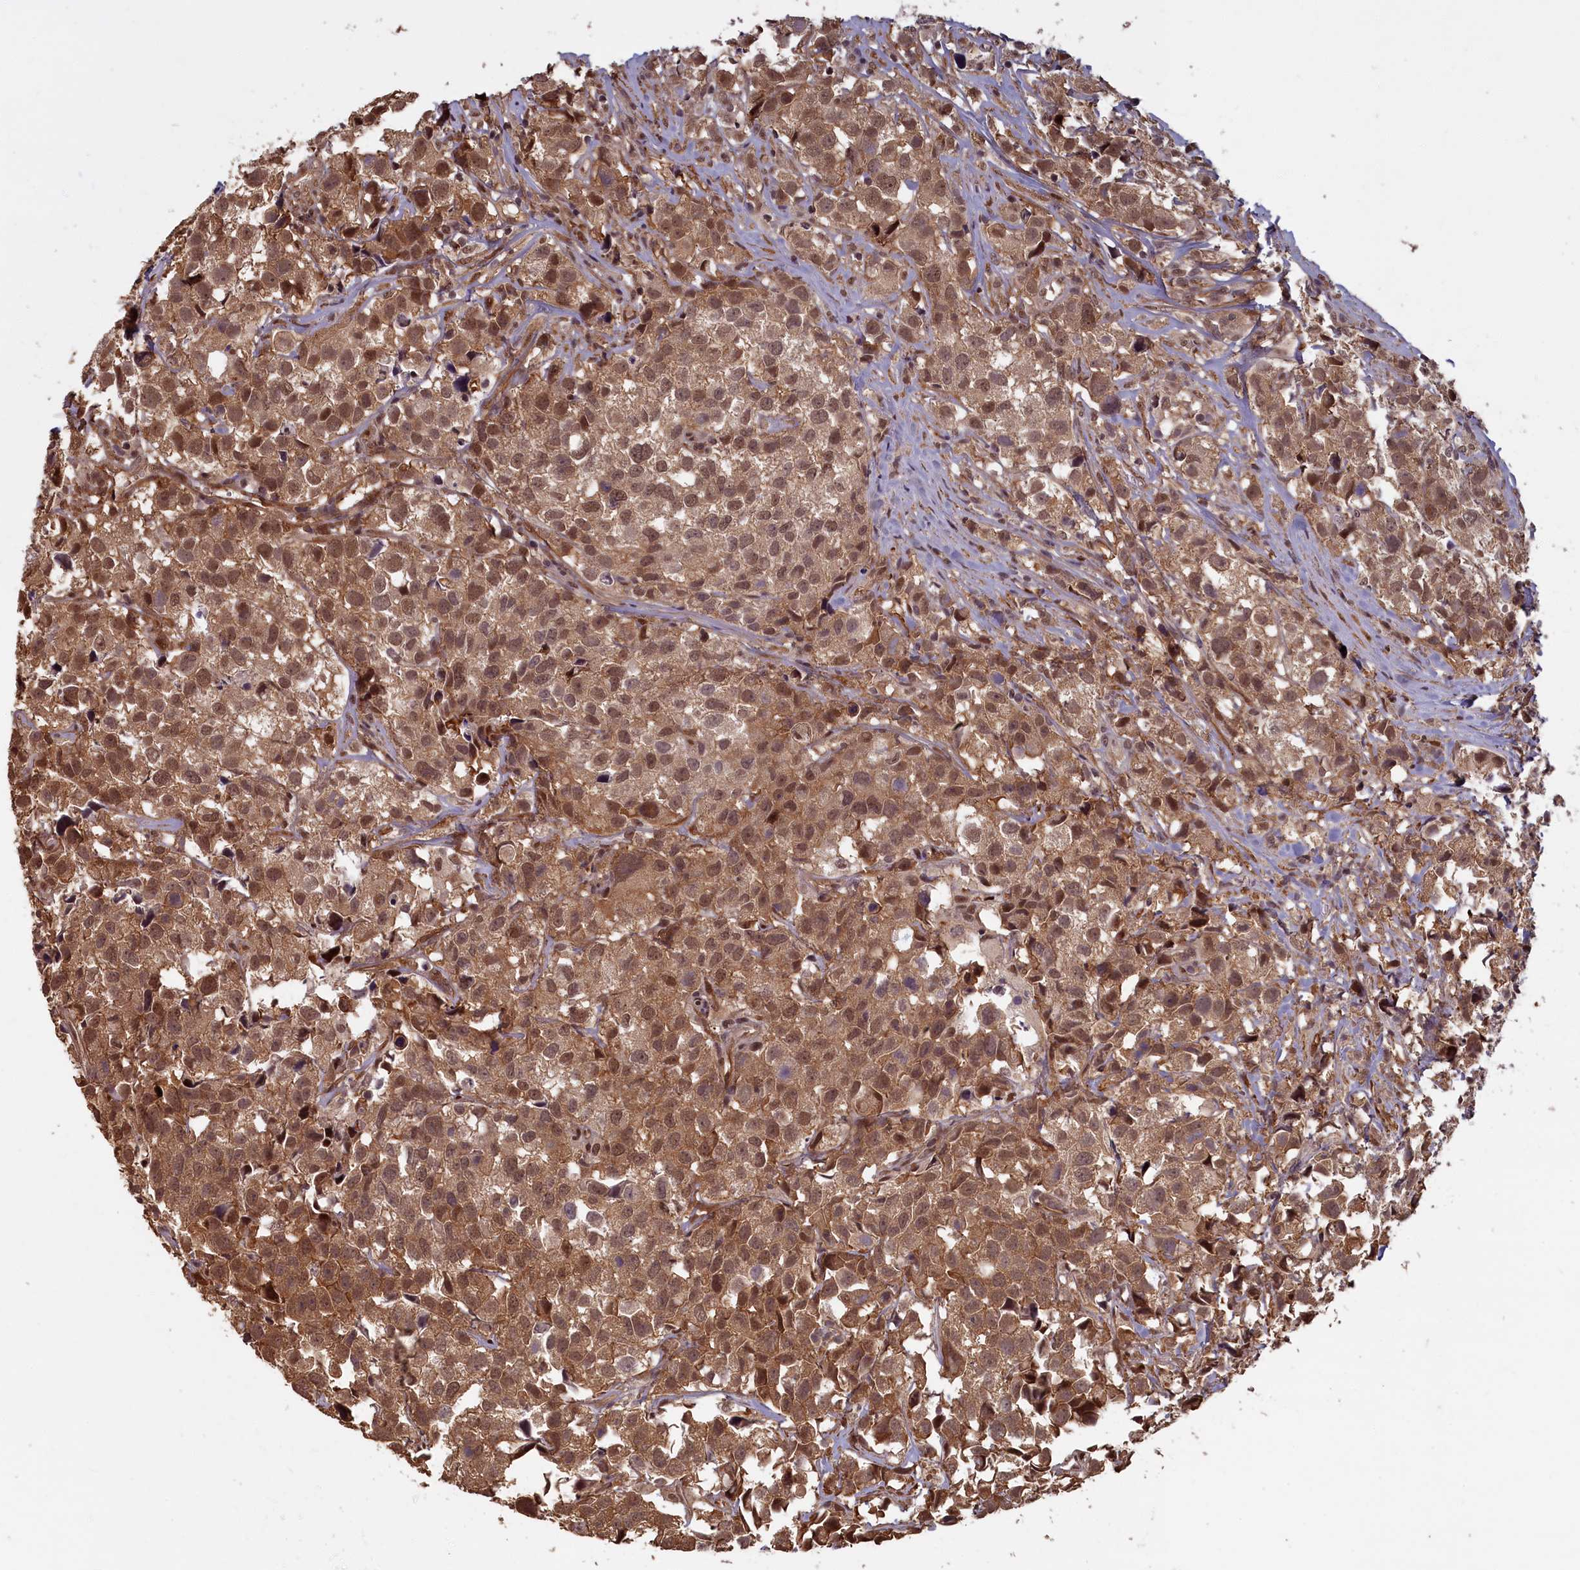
{"staining": {"intensity": "moderate", "quantity": ">75%", "location": "cytoplasmic/membranous,nuclear"}, "tissue": "urothelial cancer", "cell_type": "Tumor cells", "image_type": "cancer", "snomed": [{"axis": "morphology", "description": "Urothelial carcinoma, High grade"}, {"axis": "topography", "description": "Urinary bladder"}], "caption": "A medium amount of moderate cytoplasmic/membranous and nuclear staining is seen in approximately >75% of tumor cells in high-grade urothelial carcinoma tissue. The protein of interest is shown in brown color, while the nuclei are stained blue.", "gene": "HIF3A", "patient": {"sex": "female", "age": 75}}